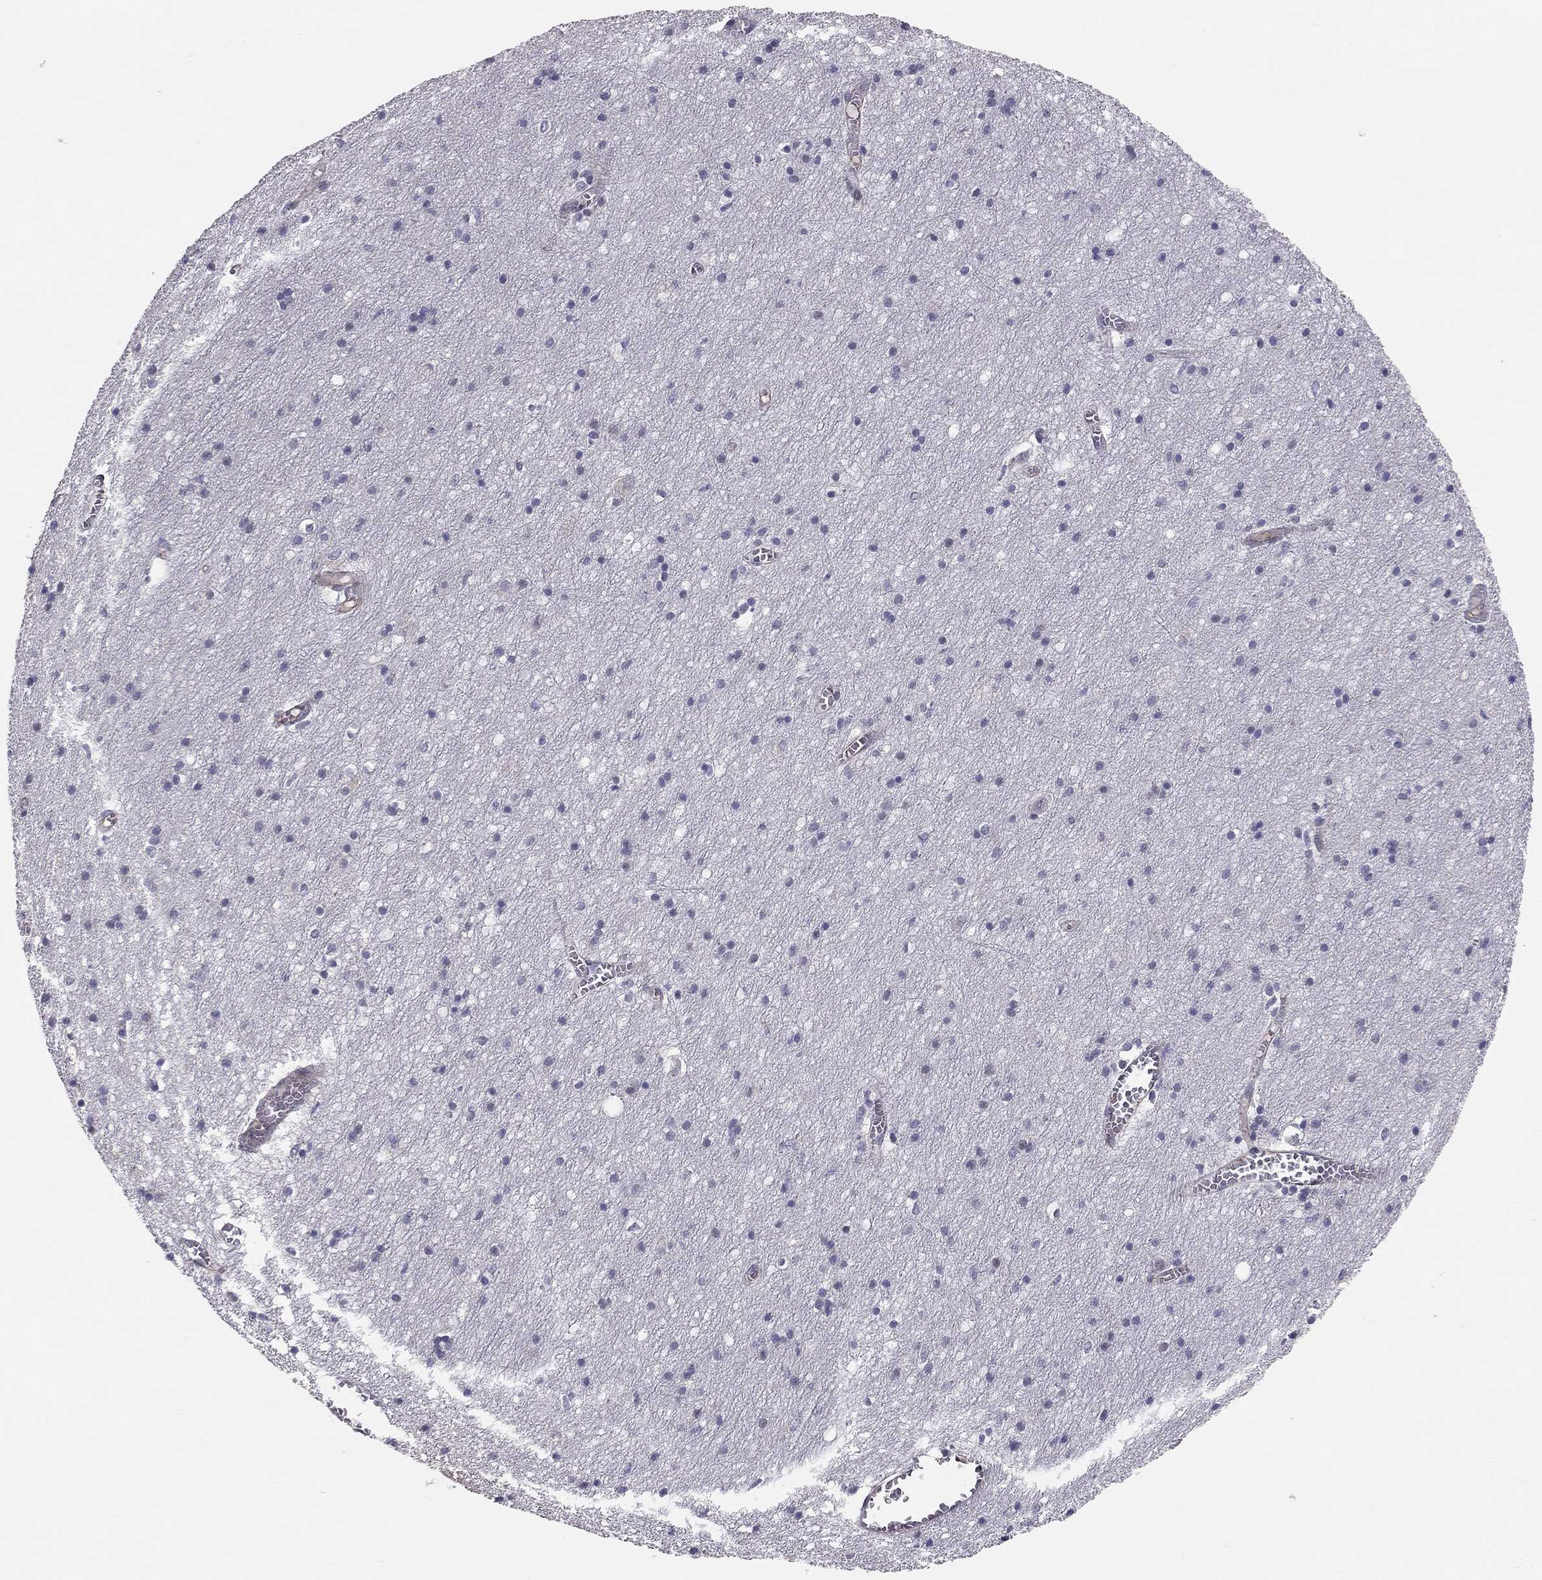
{"staining": {"intensity": "negative", "quantity": "none", "location": "none"}, "tissue": "cerebral cortex", "cell_type": "Endothelial cells", "image_type": "normal", "snomed": [{"axis": "morphology", "description": "Normal tissue, NOS"}, {"axis": "topography", "description": "Cerebral cortex"}], "caption": "Immunohistochemistry (IHC) image of unremarkable cerebral cortex stained for a protein (brown), which shows no positivity in endothelial cells.", "gene": "GJB4", "patient": {"sex": "male", "age": 70}}